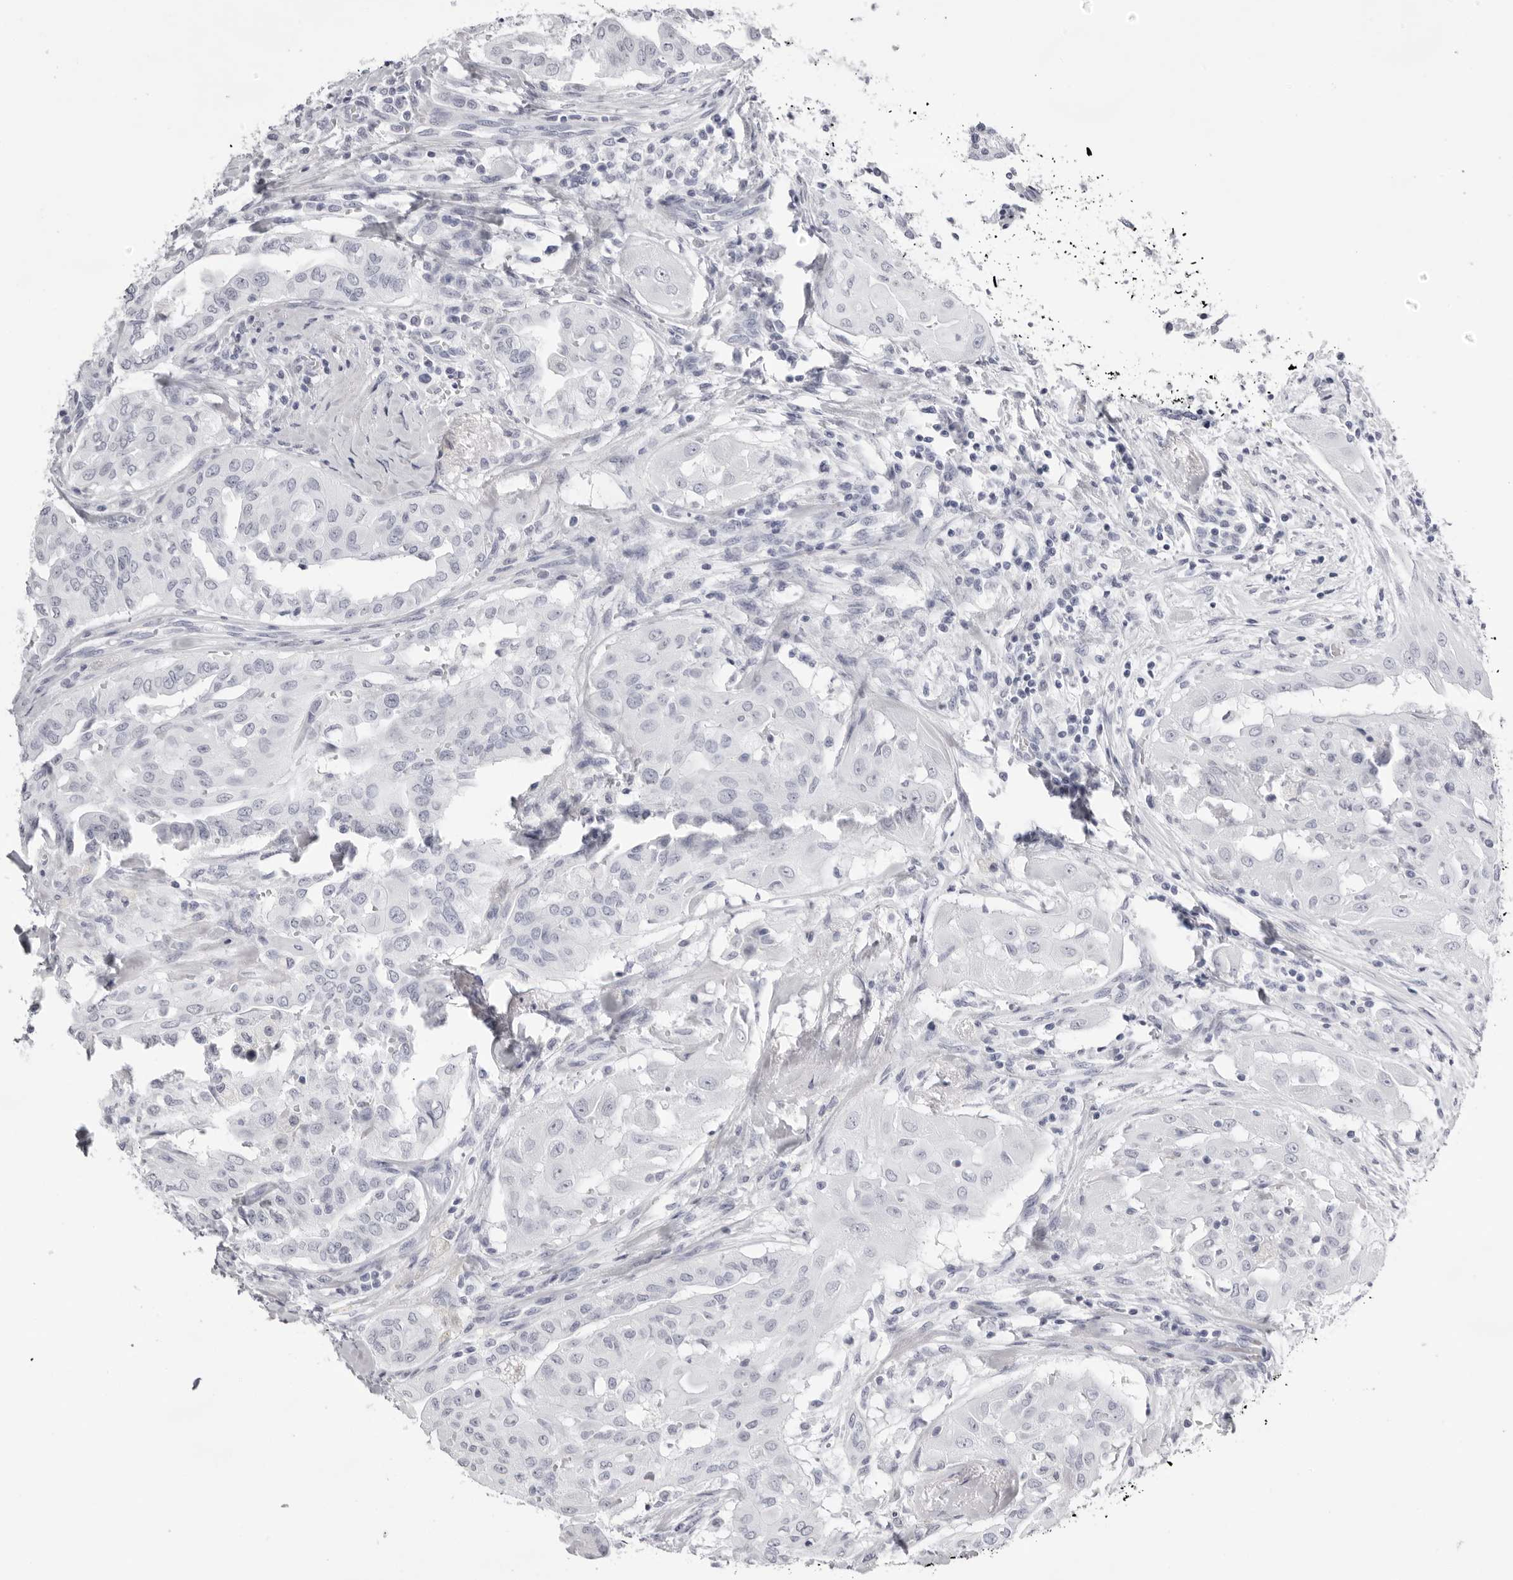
{"staining": {"intensity": "negative", "quantity": "none", "location": "none"}, "tissue": "thyroid cancer", "cell_type": "Tumor cells", "image_type": "cancer", "snomed": [{"axis": "morphology", "description": "Papillary adenocarcinoma, NOS"}, {"axis": "topography", "description": "Thyroid gland"}], "caption": "Micrograph shows no protein expression in tumor cells of thyroid cancer tissue.", "gene": "TMOD4", "patient": {"sex": "female", "age": 59}}